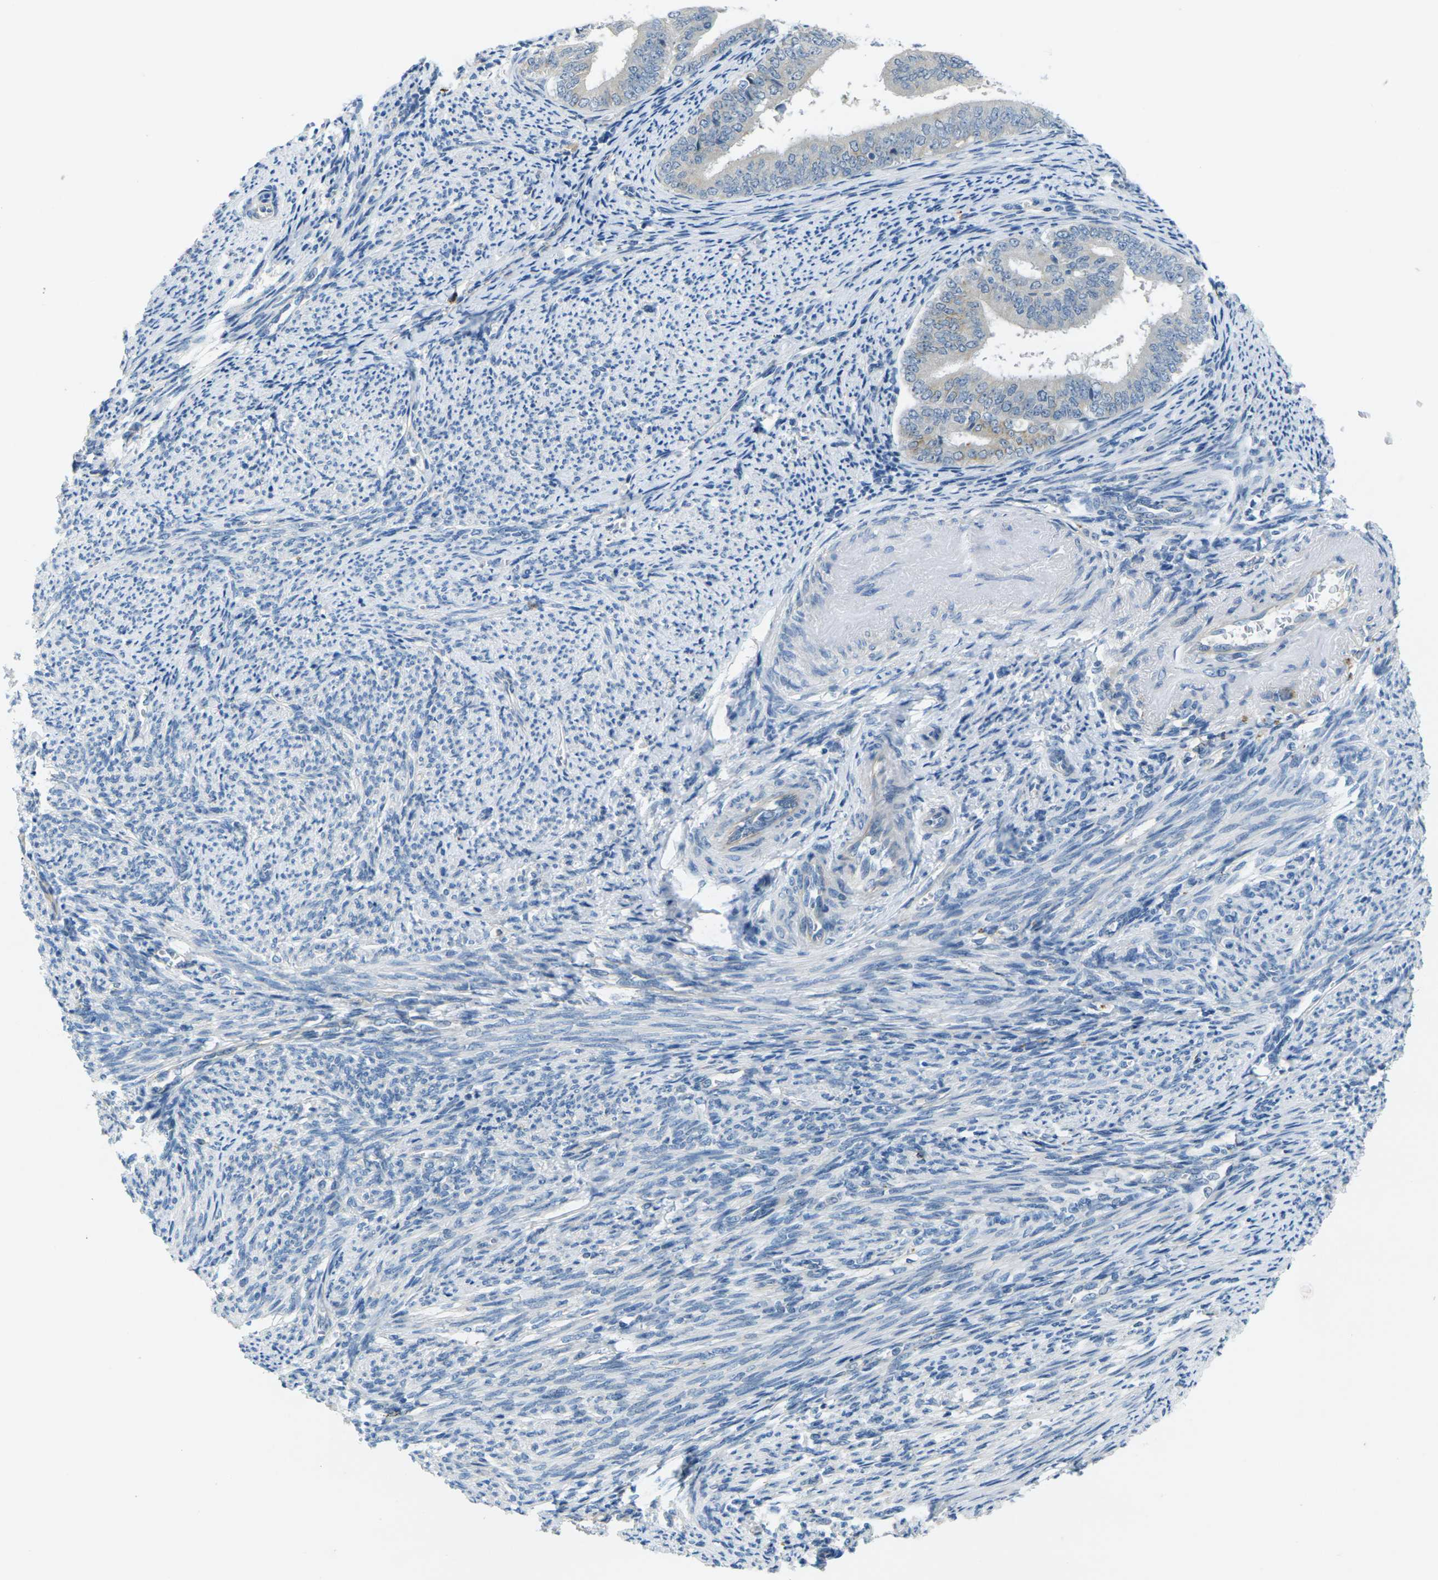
{"staining": {"intensity": "moderate", "quantity": "<25%", "location": "cytoplasmic/membranous"}, "tissue": "endometrial cancer", "cell_type": "Tumor cells", "image_type": "cancer", "snomed": [{"axis": "morphology", "description": "Adenocarcinoma, NOS"}, {"axis": "topography", "description": "Endometrium"}], "caption": "Protein staining reveals moderate cytoplasmic/membranous positivity in approximately <25% of tumor cells in endometrial cancer (adenocarcinoma).", "gene": "CYP2C8", "patient": {"sex": "female", "age": 63}}